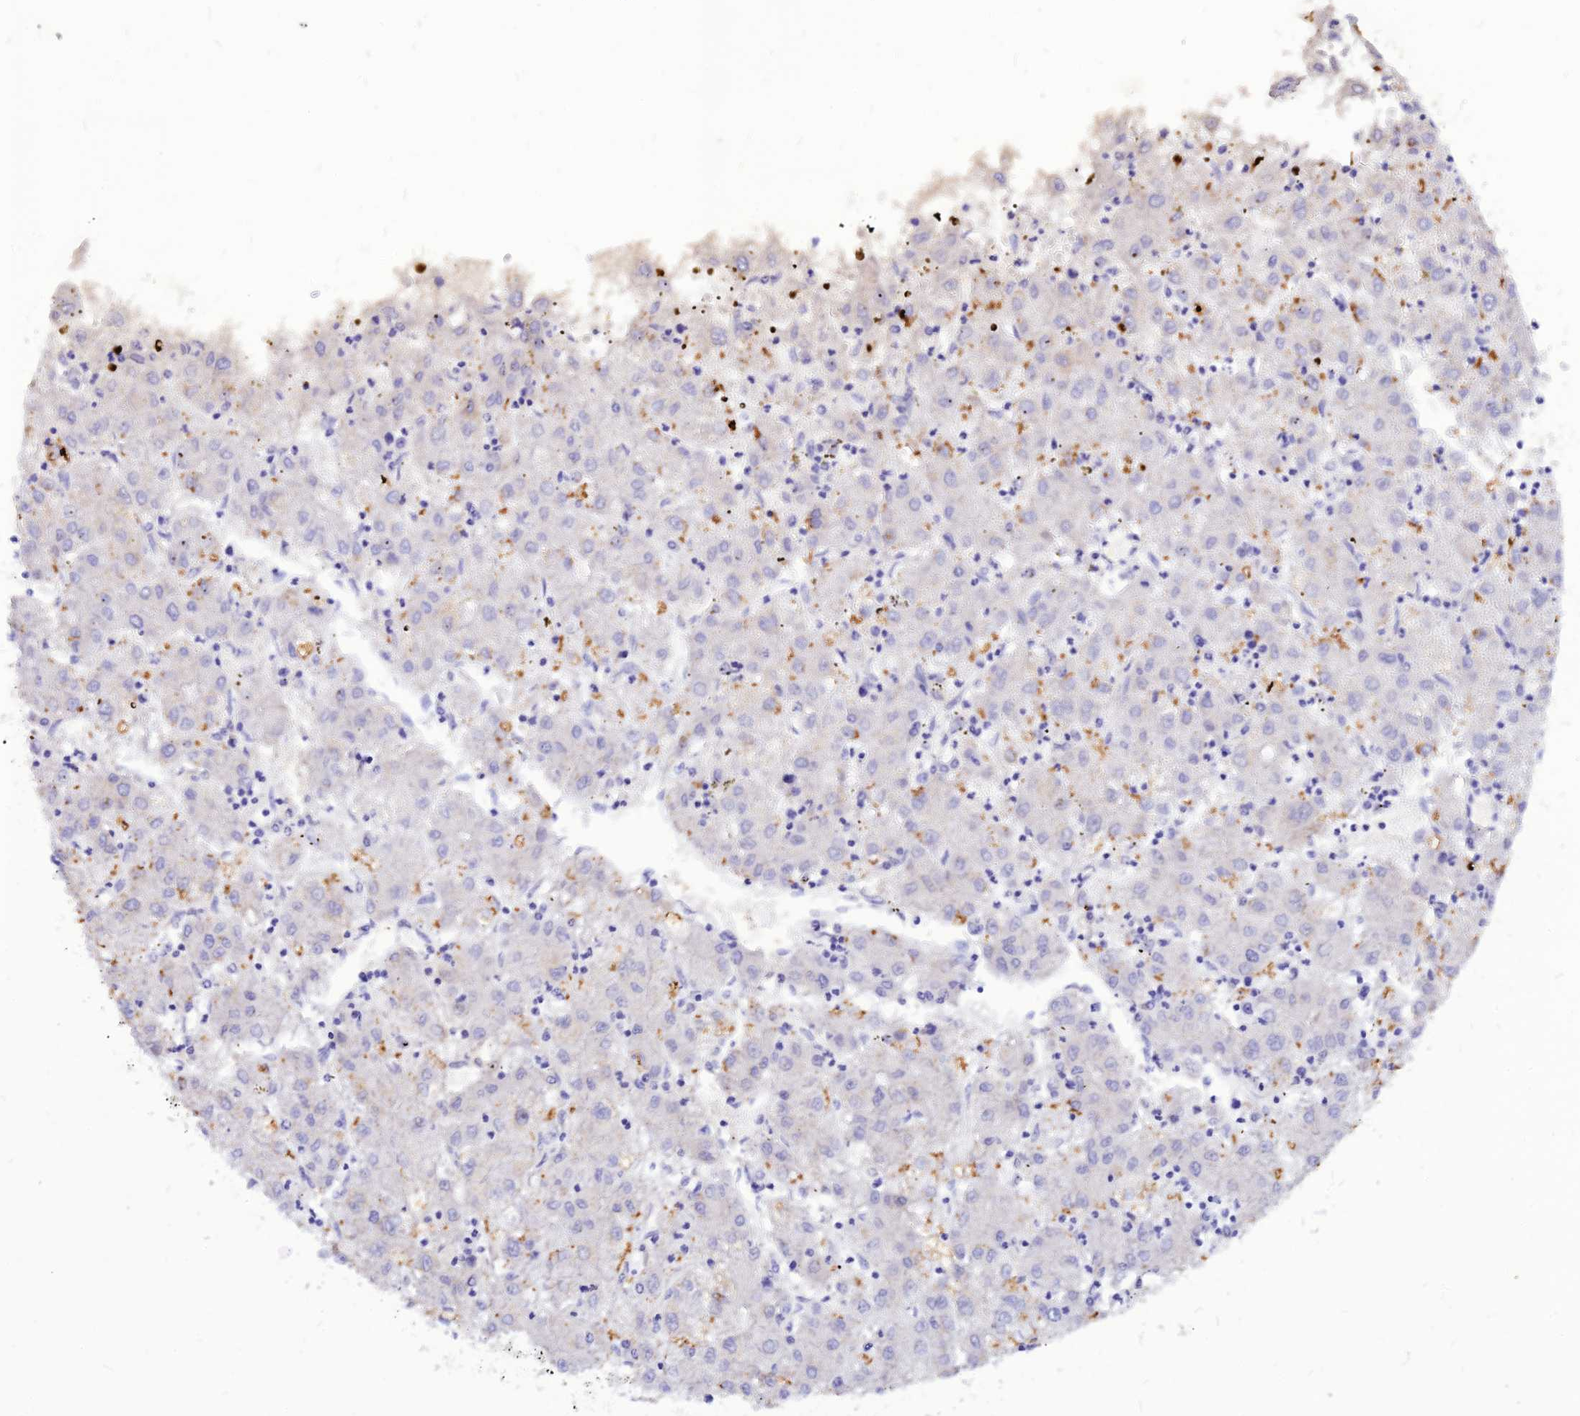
{"staining": {"intensity": "negative", "quantity": "none", "location": "none"}, "tissue": "liver cancer", "cell_type": "Tumor cells", "image_type": "cancer", "snomed": [{"axis": "morphology", "description": "Carcinoma, Hepatocellular, NOS"}, {"axis": "topography", "description": "Liver"}], "caption": "The micrograph exhibits no staining of tumor cells in liver cancer. Nuclei are stained in blue.", "gene": "CZIB", "patient": {"sex": "male", "age": 72}}